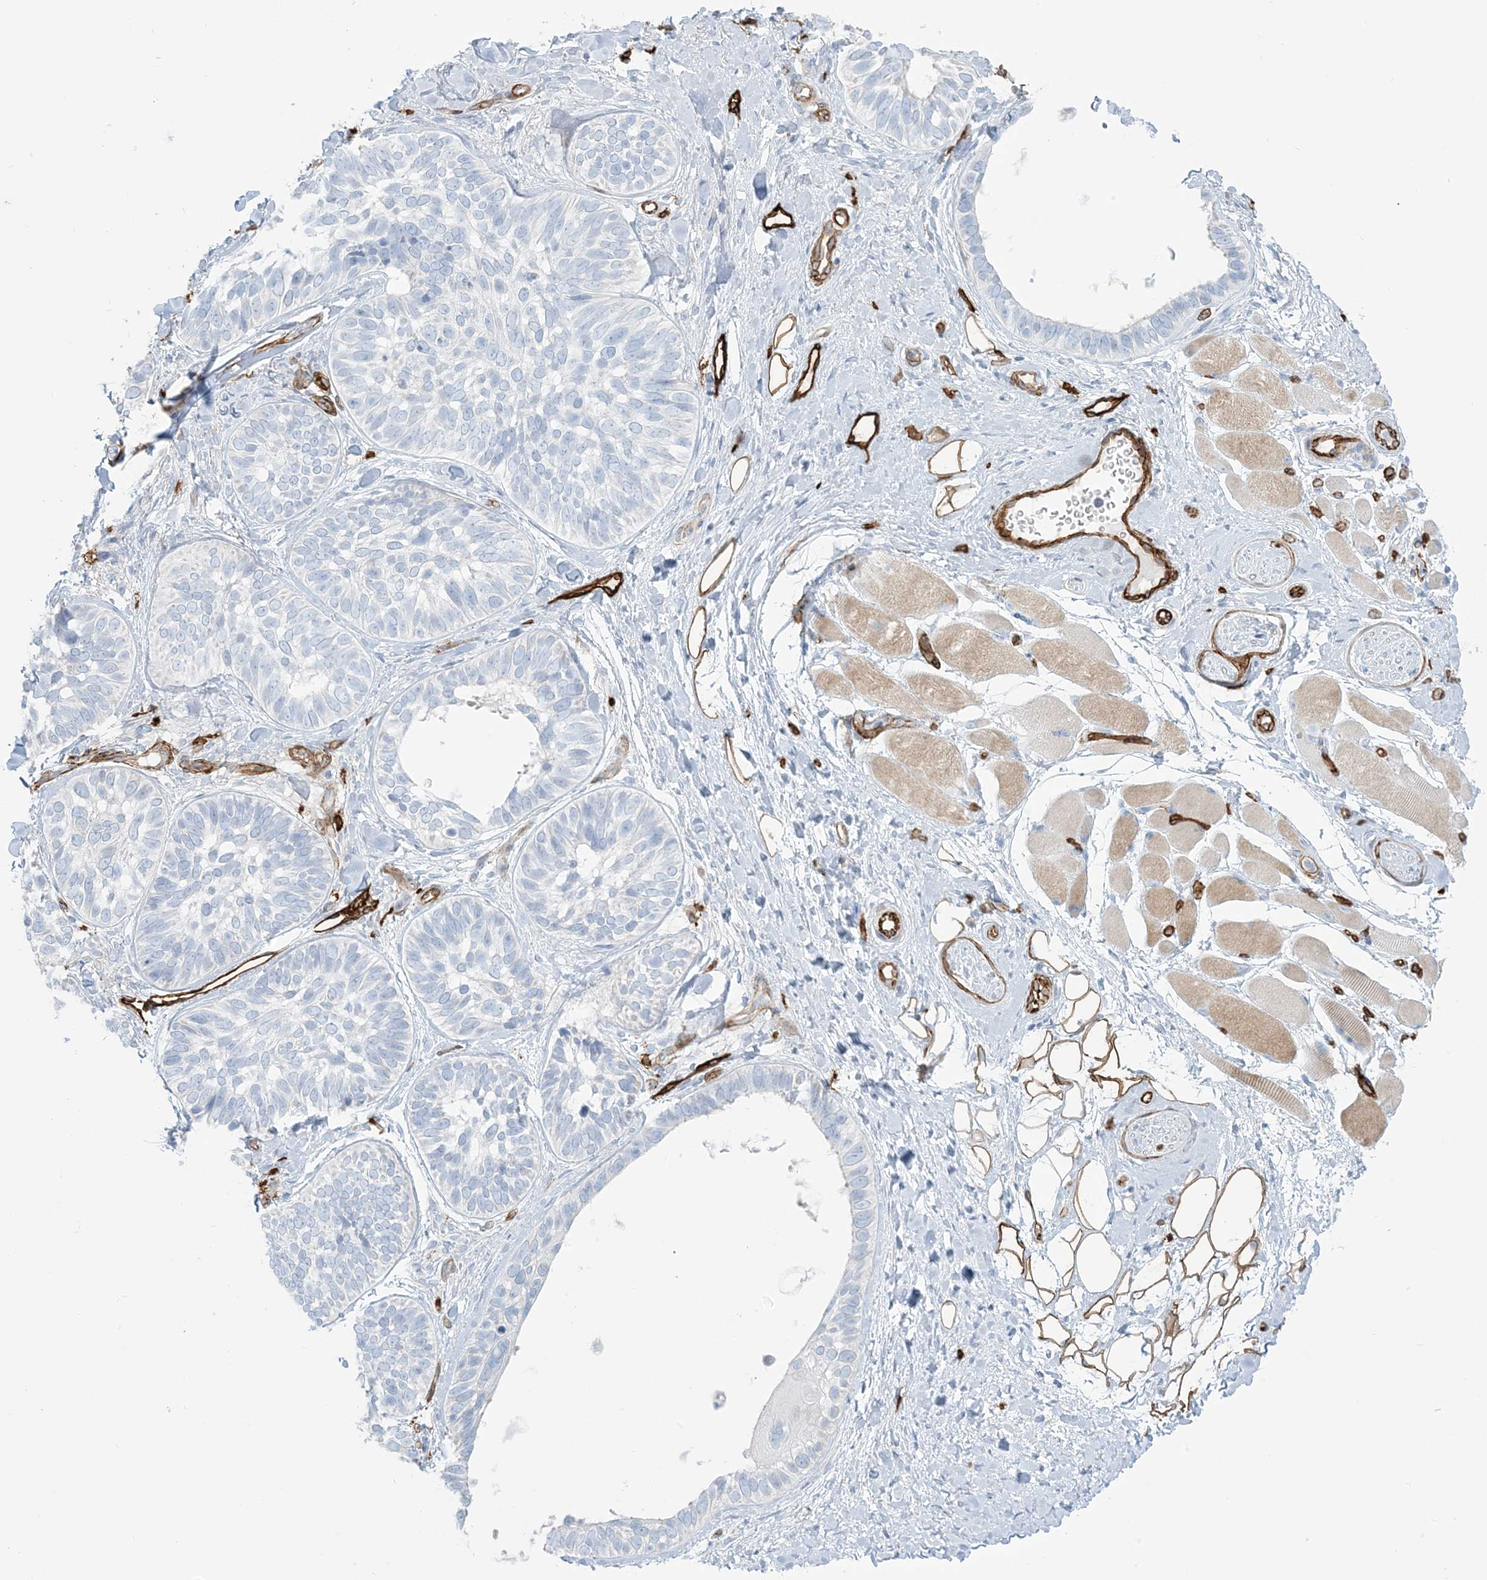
{"staining": {"intensity": "negative", "quantity": "none", "location": "none"}, "tissue": "skin cancer", "cell_type": "Tumor cells", "image_type": "cancer", "snomed": [{"axis": "morphology", "description": "Basal cell carcinoma"}, {"axis": "topography", "description": "Skin"}], "caption": "The histopathology image displays no significant positivity in tumor cells of skin basal cell carcinoma.", "gene": "EPS8L3", "patient": {"sex": "male", "age": 62}}